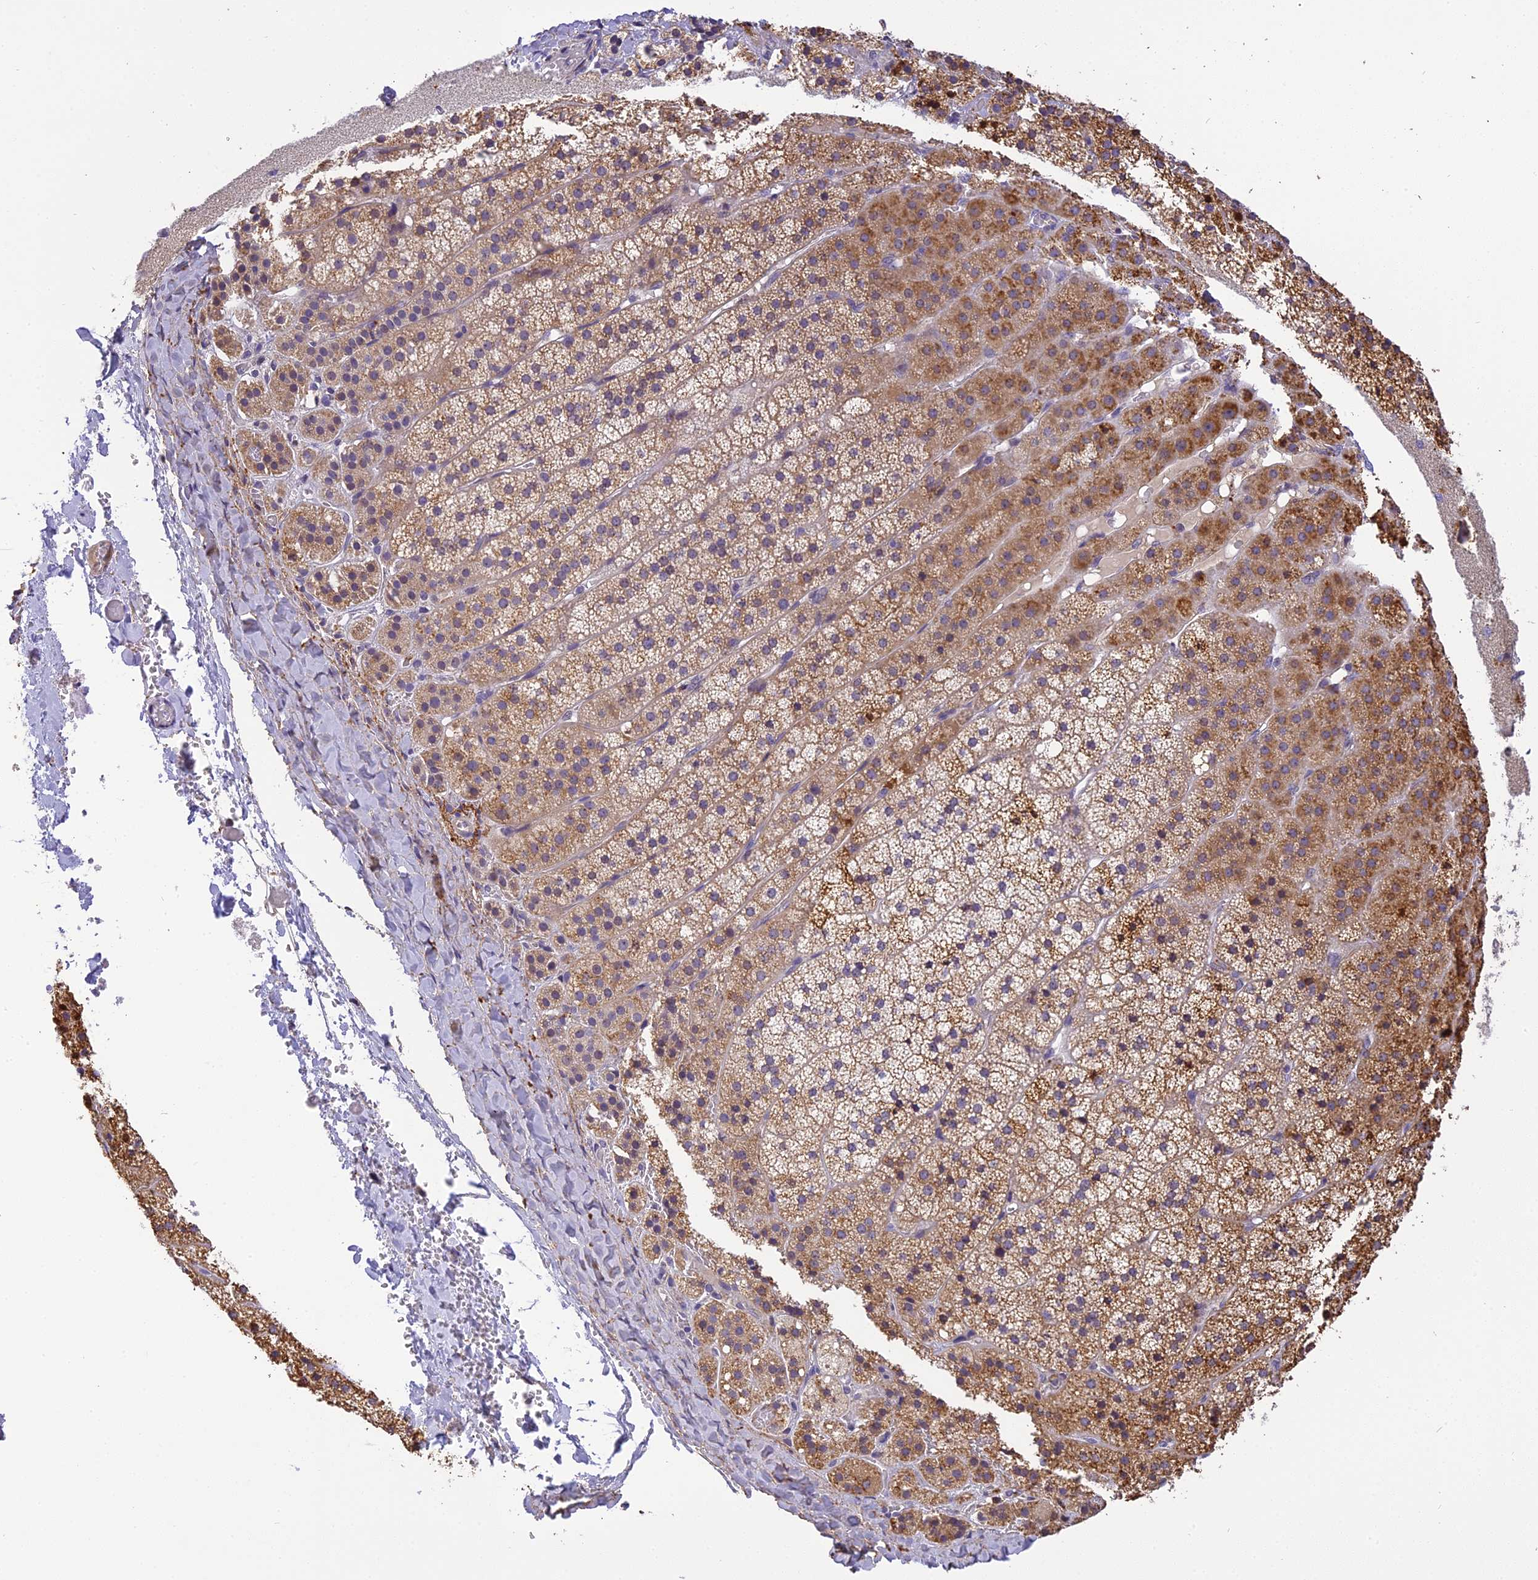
{"staining": {"intensity": "moderate", "quantity": ">75%", "location": "cytoplasmic/membranous"}, "tissue": "adrenal gland", "cell_type": "Glandular cells", "image_type": "normal", "snomed": [{"axis": "morphology", "description": "Normal tissue, NOS"}, {"axis": "topography", "description": "Adrenal gland"}], "caption": "Immunohistochemical staining of benign adrenal gland demonstrates >75% levels of moderate cytoplasmic/membranous protein expression in about >75% of glandular cells.", "gene": "FNIP2", "patient": {"sex": "female", "age": 44}}